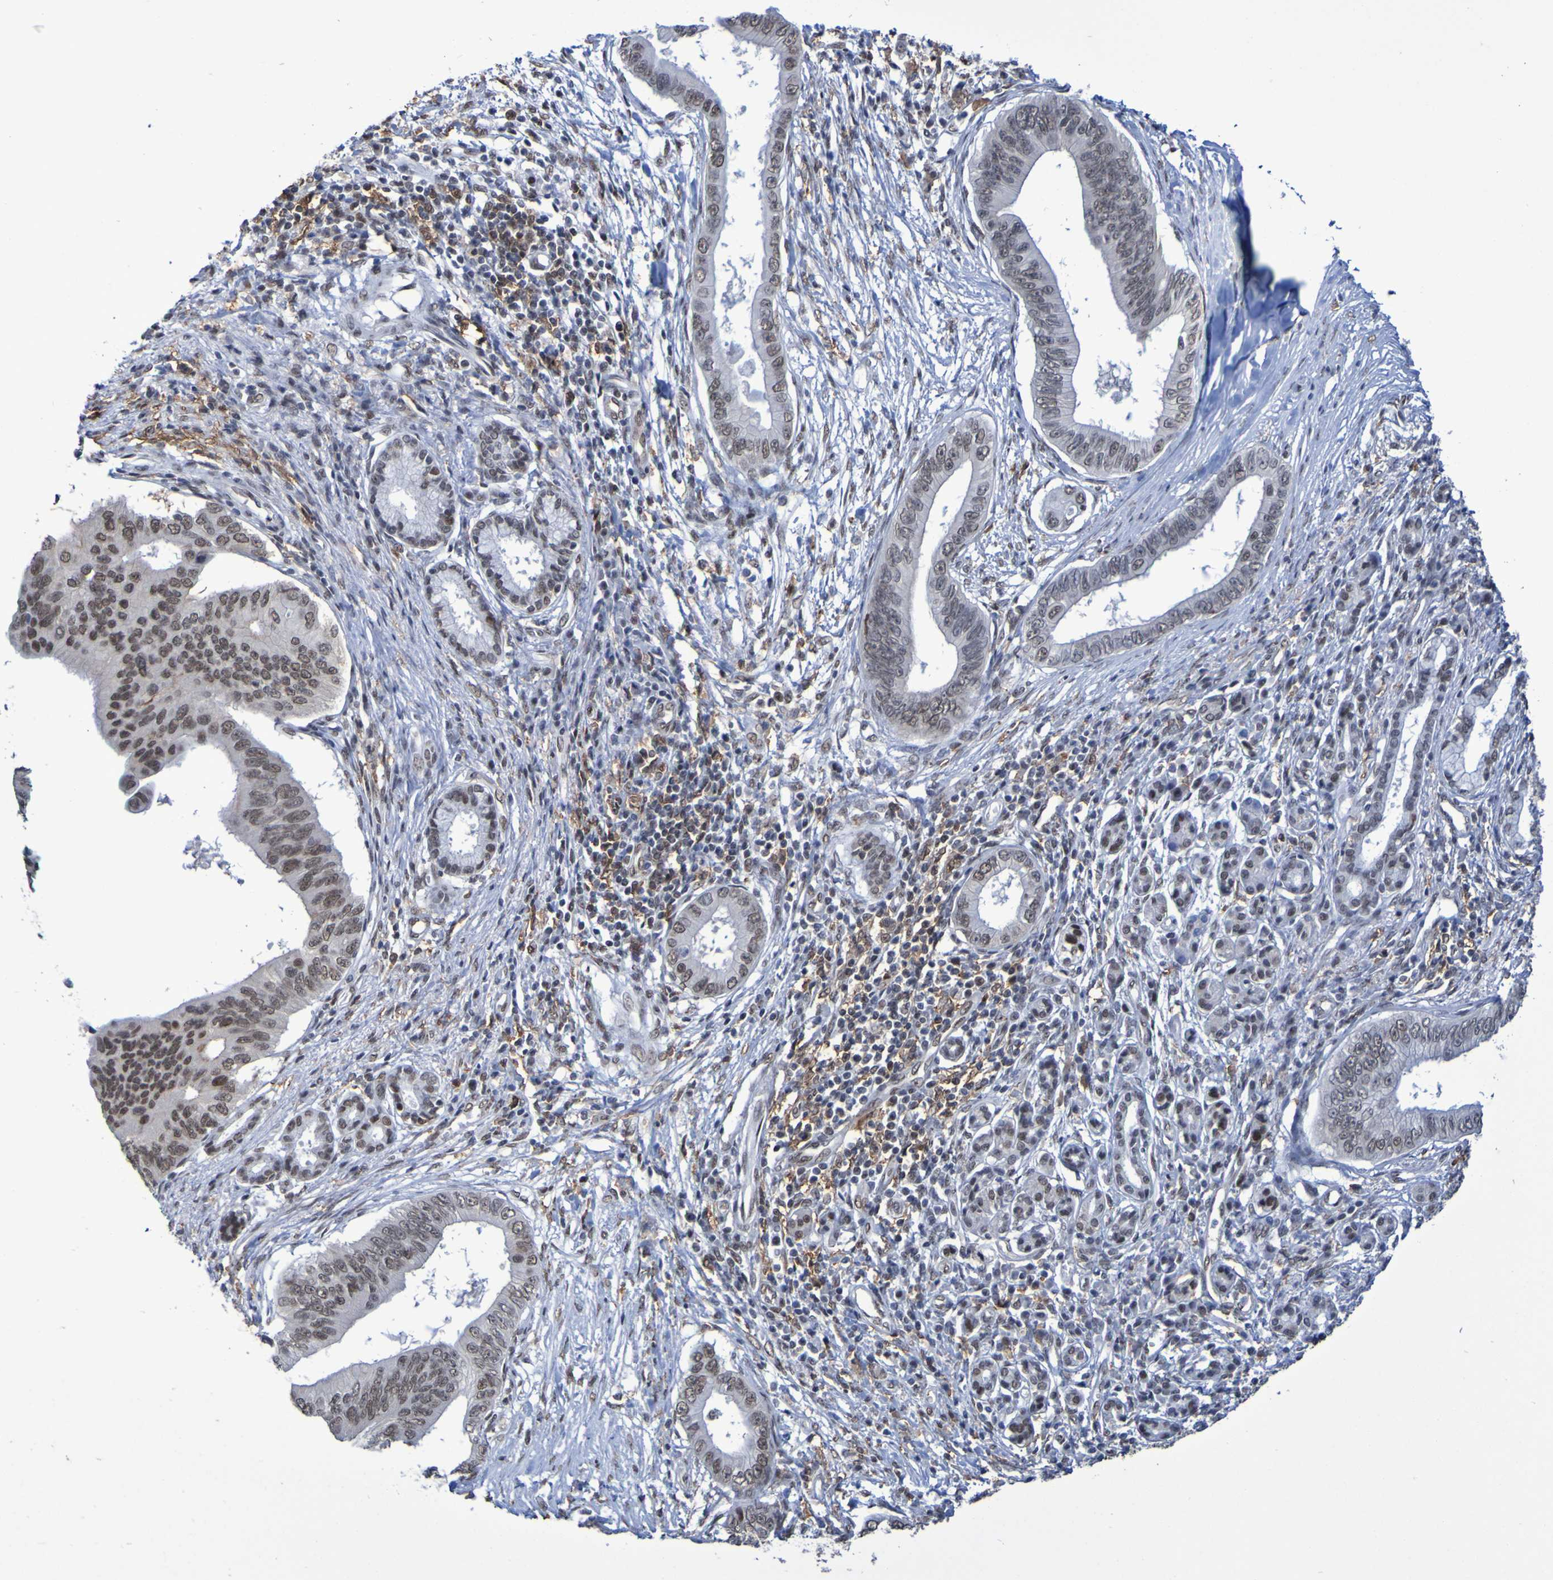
{"staining": {"intensity": "moderate", "quantity": ">75%", "location": "nuclear"}, "tissue": "pancreatic cancer", "cell_type": "Tumor cells", "image_type": "cancer", "snomed": [{"axis": "morphology", "description": "Adenocarcinoma, NOS"}, {"axis": "topography", "description": "Pancreas"}], "caption": "The histopathology image reveals staining of pancreatic adenocarcinoma, revealing moderate nuclear protein positivity (brown color) within tumor cells.", "gene": "MRTFB", "patient": {"sex": "male", "age": 77}}